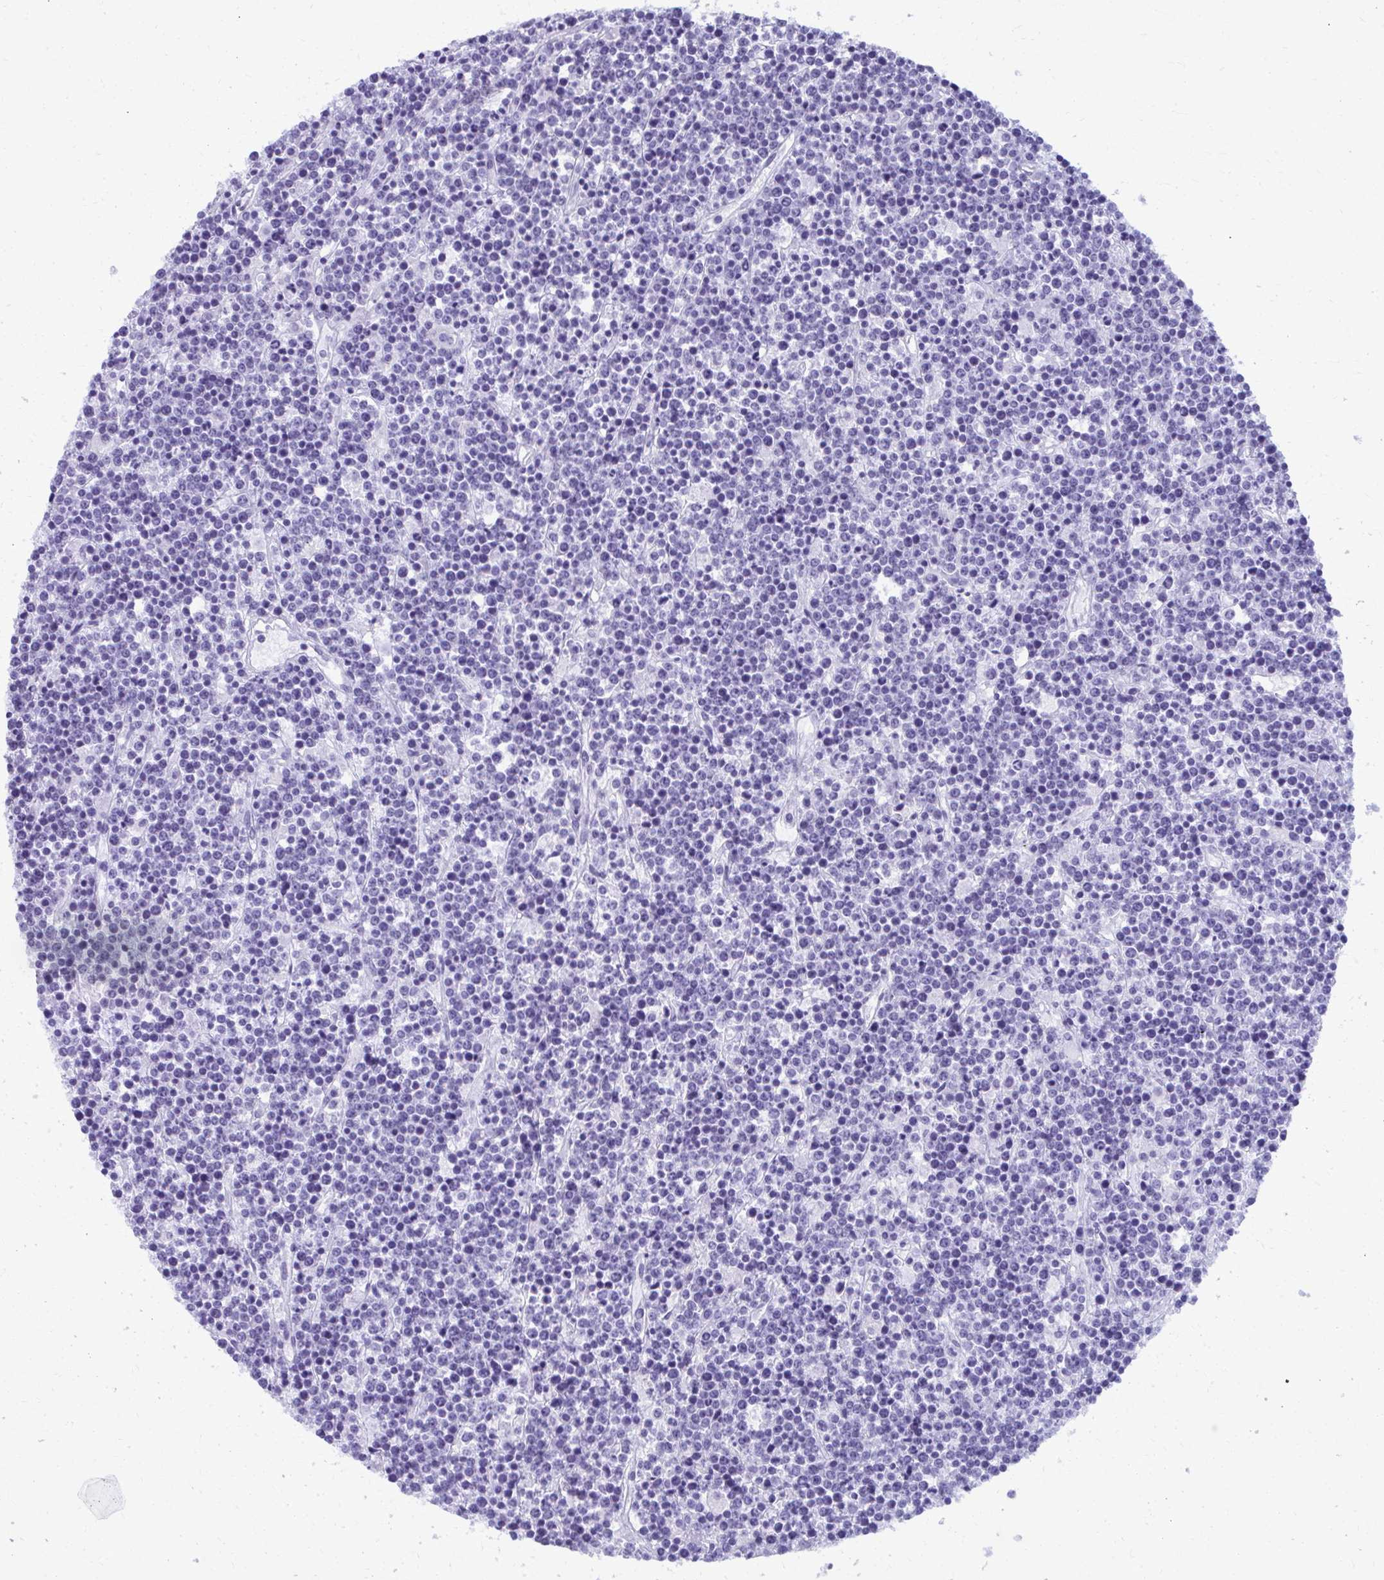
{"staining": {"intensity": "negative", "quantity": "none", "location": "none"}, "tissue": "lymphoma", "cell_type": "Tumor cells", "image_type": "cancer", "snomed": [{"axis": "morphology", "description": "Malignant lymphoma, non-Hodgkin's type, High grade"}, {"axis": "topography", "description": "Ovary"}], "caption": "Lymphoma was stained to show a protein in brown. There is no significant expression in tumor cells. The staining is performed using DAB (3,3'-diaminobenzidine) brown chromogen with nuclei counter-stained in using hematoxylin.", "gene": "MAF1", "patient": {"sex": "female", "age": 56}}